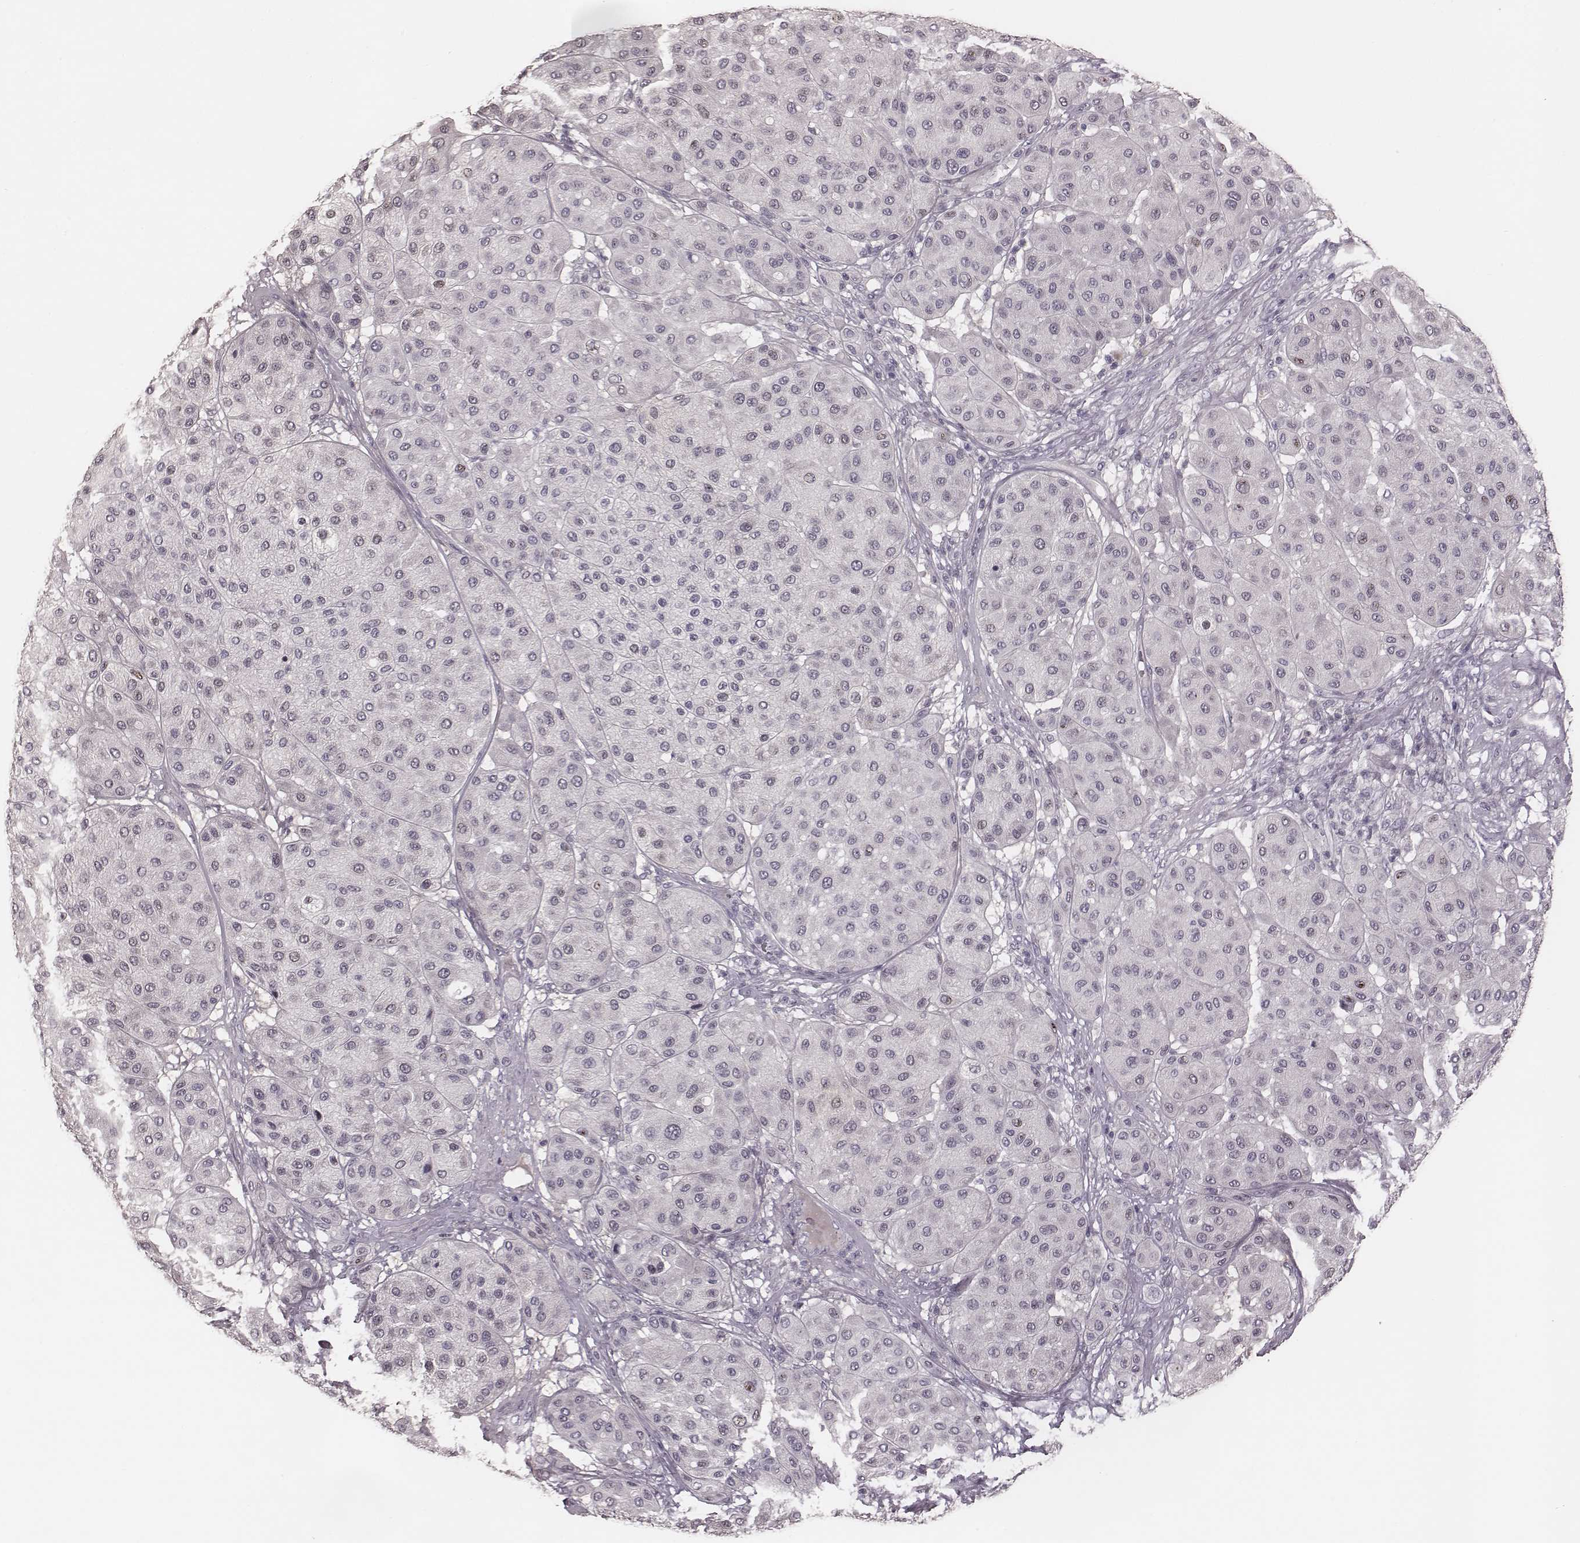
{"staining": {"intensity": "negative", "quantity": "none", "location": "none"}, "tissue": "melanoma", "cell_type": "Tumor cells", "image_type": "cancer", "snomed": [{"axis": "morphology", "description": "Malignant melanoma, Metastatic site"}, {"axis": "topography", "description": "Smooth muscle"}], "caption": "The image shows no significant staining in tumor cells of malignant melanoma (metastatic site).", "gene": "S100Z", "patient": {"sex": "male", "age": 41}}